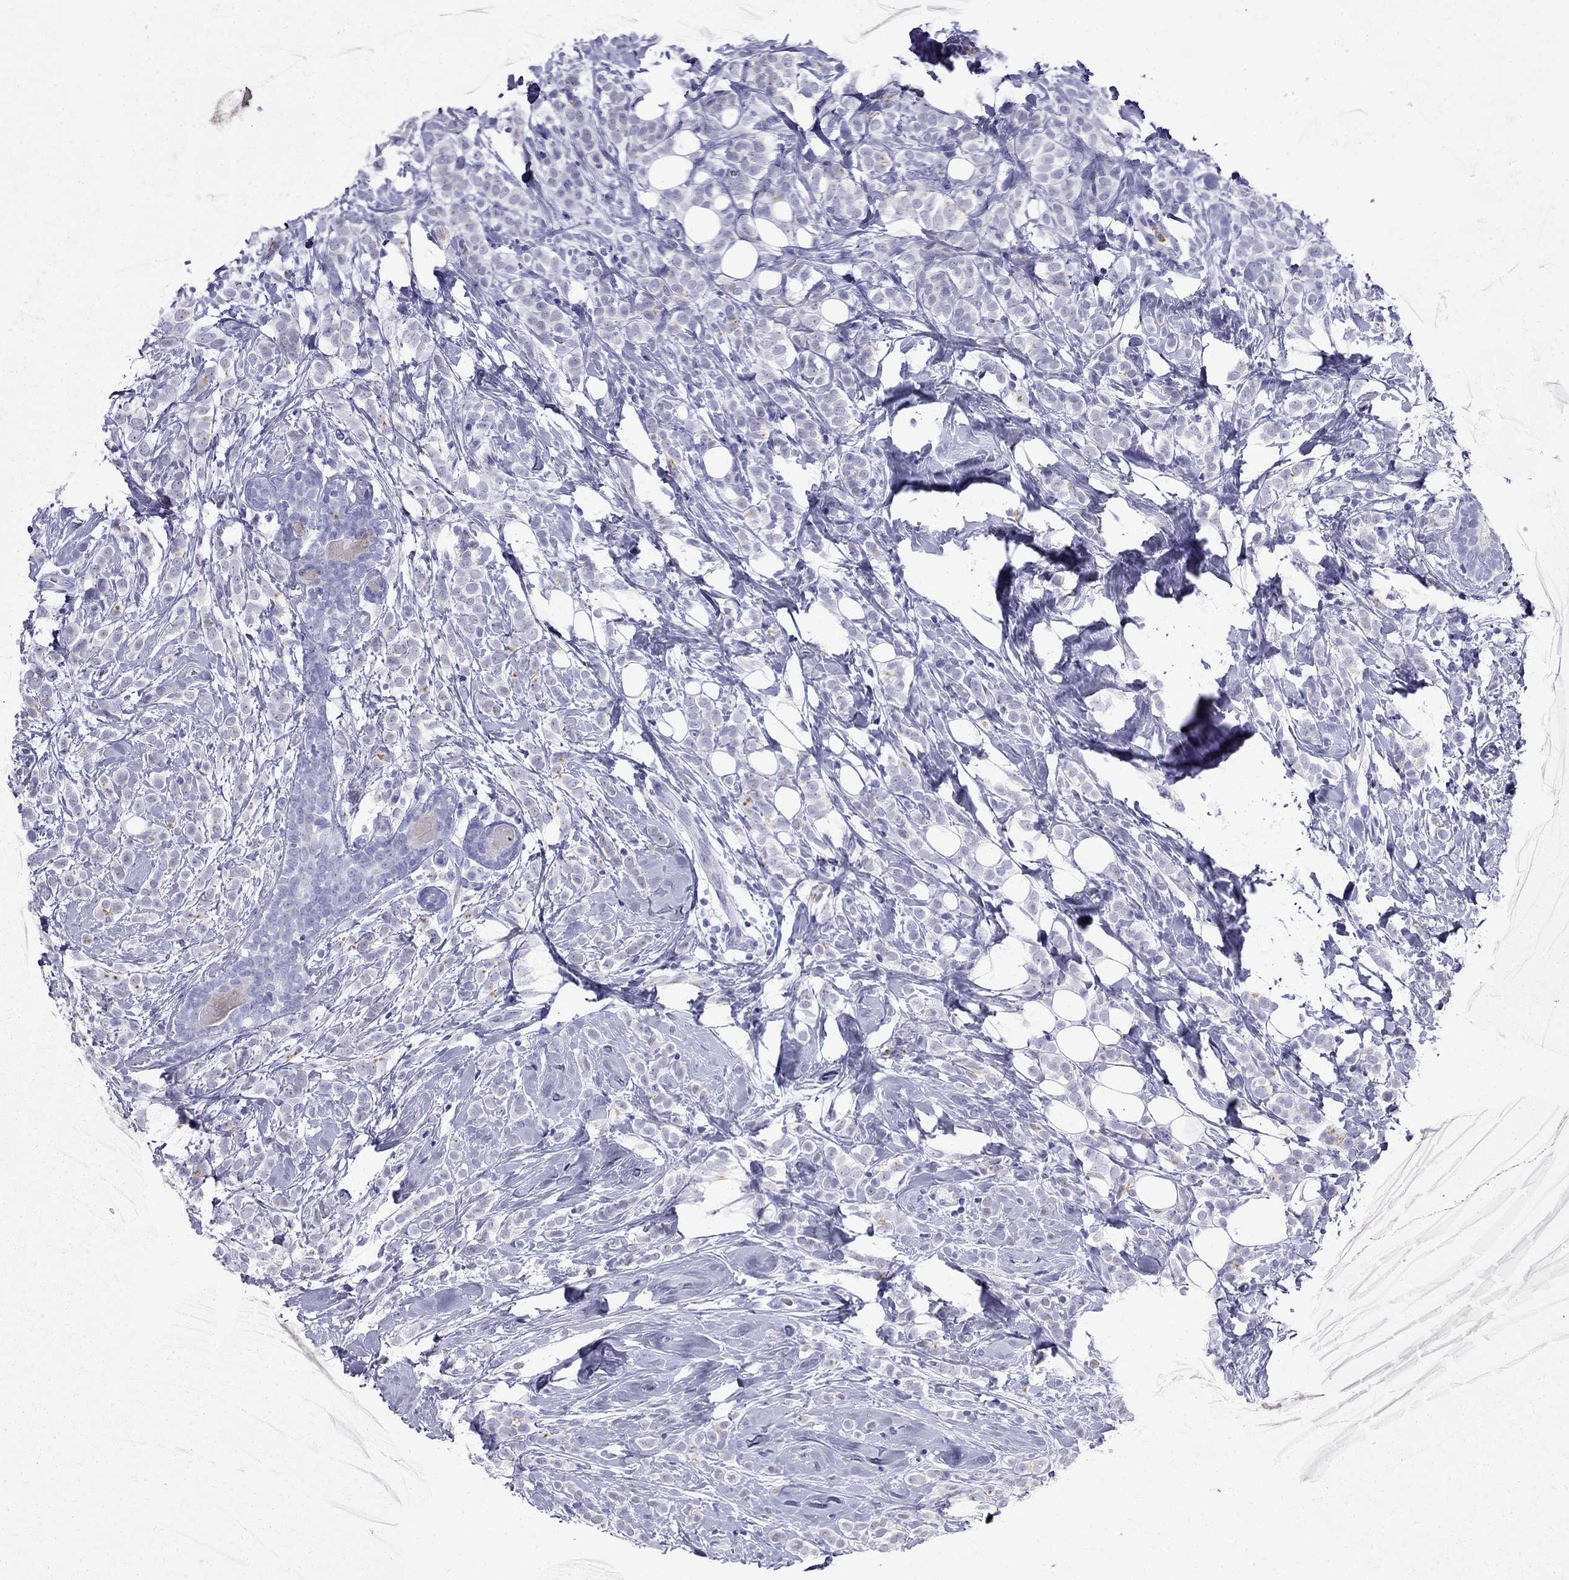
{"staining": {"intensity": "negative", "quantity": "none", "location": "none"}, "tissue": "breast cancer", "cell_type": "Tumor cells", "image_type": "cancer", "snomed": [{"axis": "morphology", "description": "Lobular carcinoma"}, {"axis": "topography", "description": "Breast"}], "caption": "Photomicrograph shows no significant protein staining in tumor cells of breast cancer (lobular carcinoma). (Brightfield microscopy of DAB (3,3'-diaminobenzidine) IHC at high magnification).", "gene": "PPP1R36", "patient": {"sex": "female", "age": 49}}